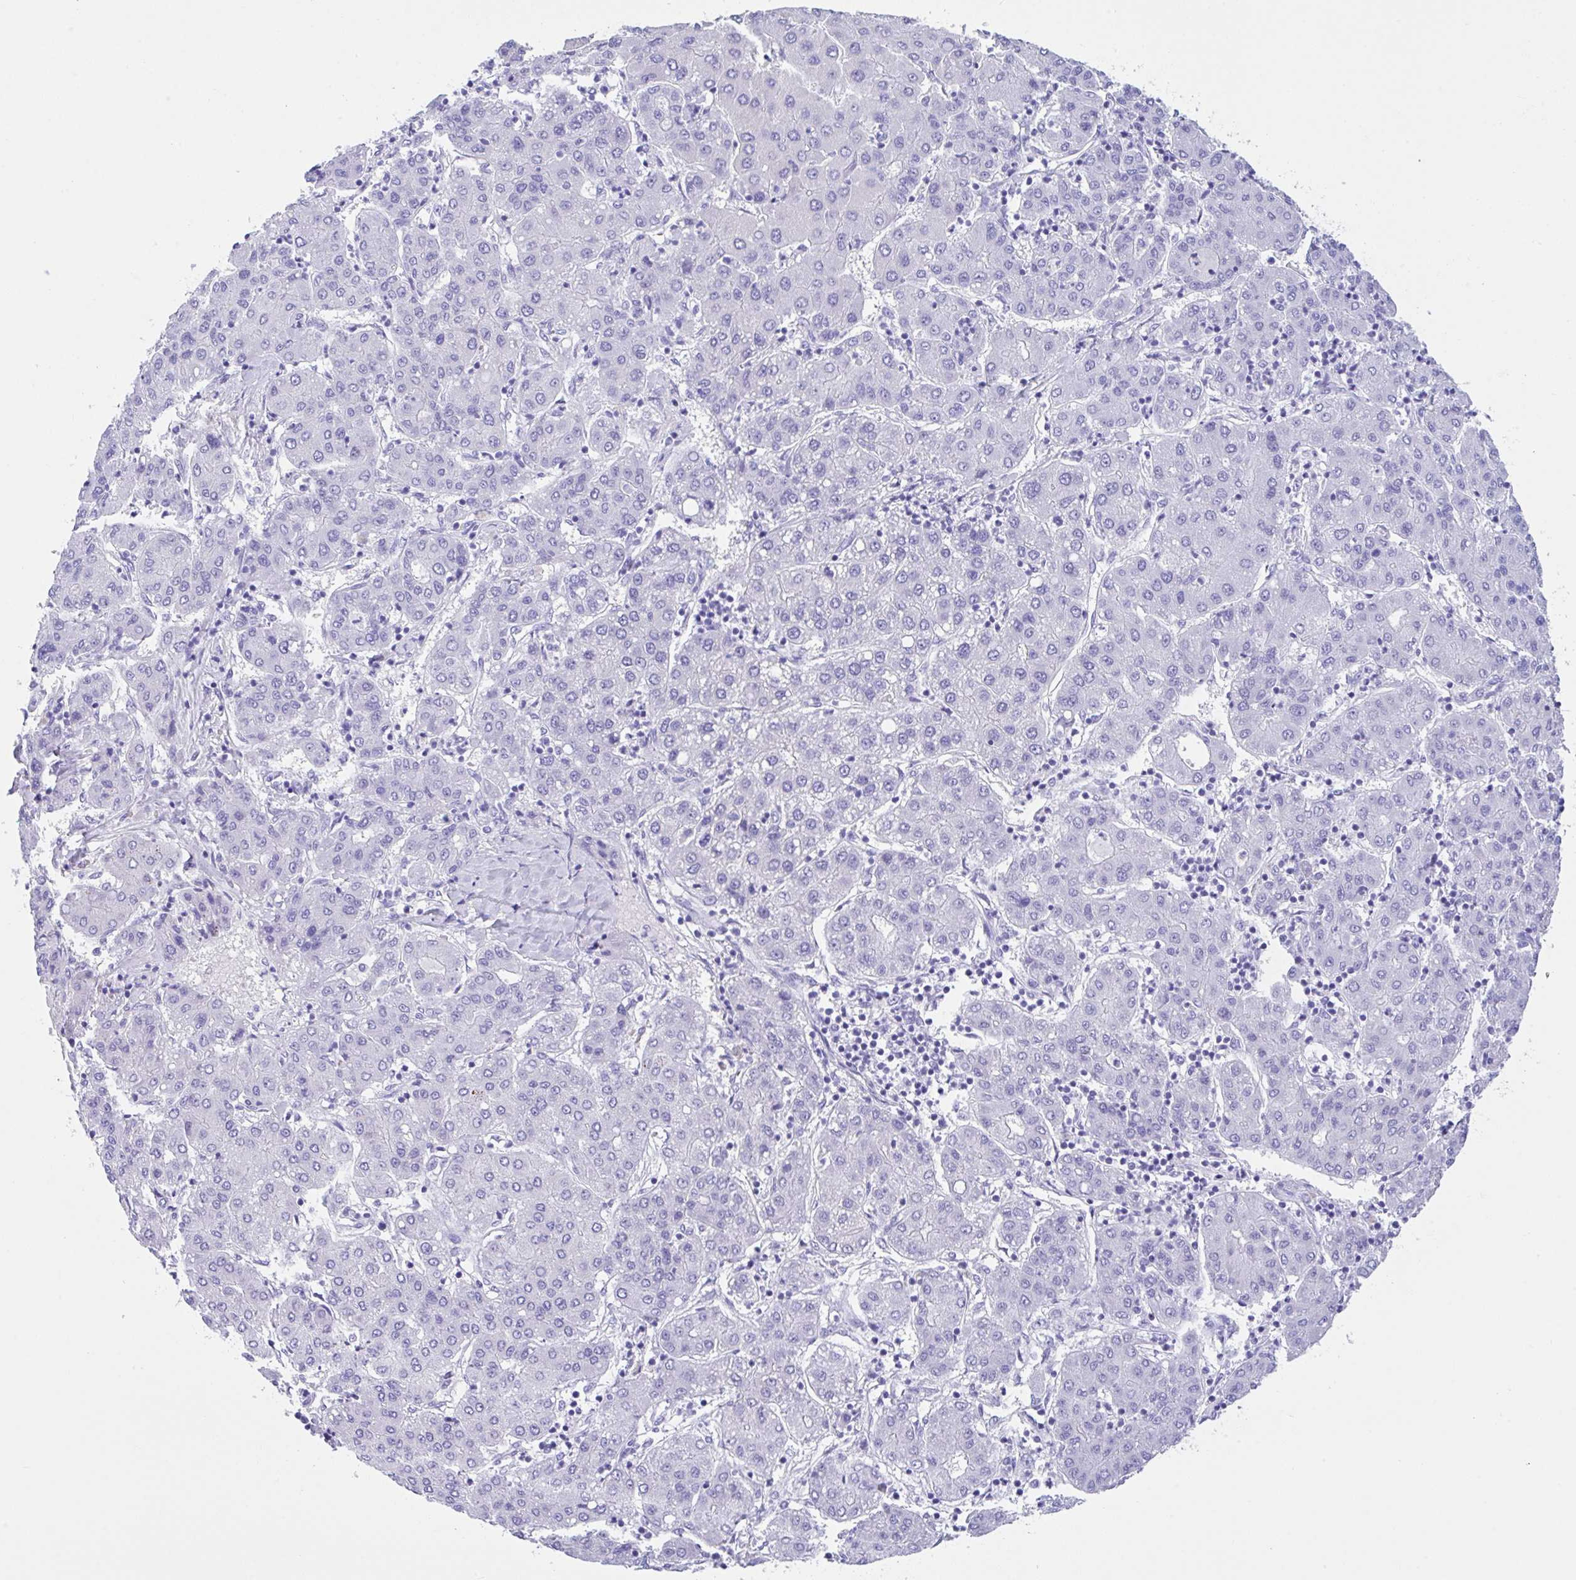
{"staining": {"intensity": "negative", "quantity": "none", "location": "none"}, "tissue": "liver cancer", "cell_type": "Tumor cells", "image_type": "cancer", "snomed": [{"axis": "morphology", "description": "Carcinoma, Hepatocellular, NOS"}, {"axis": "topography", "description": "Liver"}], "caption": "DAB immunohistochemical staining of human liver cancer (hepatocellular carcinoma) shows no significant positivity in tumor cells. (Stains: DAB IHC with hematoxylin counter stain, Microscopy: brightfield microscopy at high magnification).", "gene": "CPA1", "patient": {"sex": "male", "age": 65}}